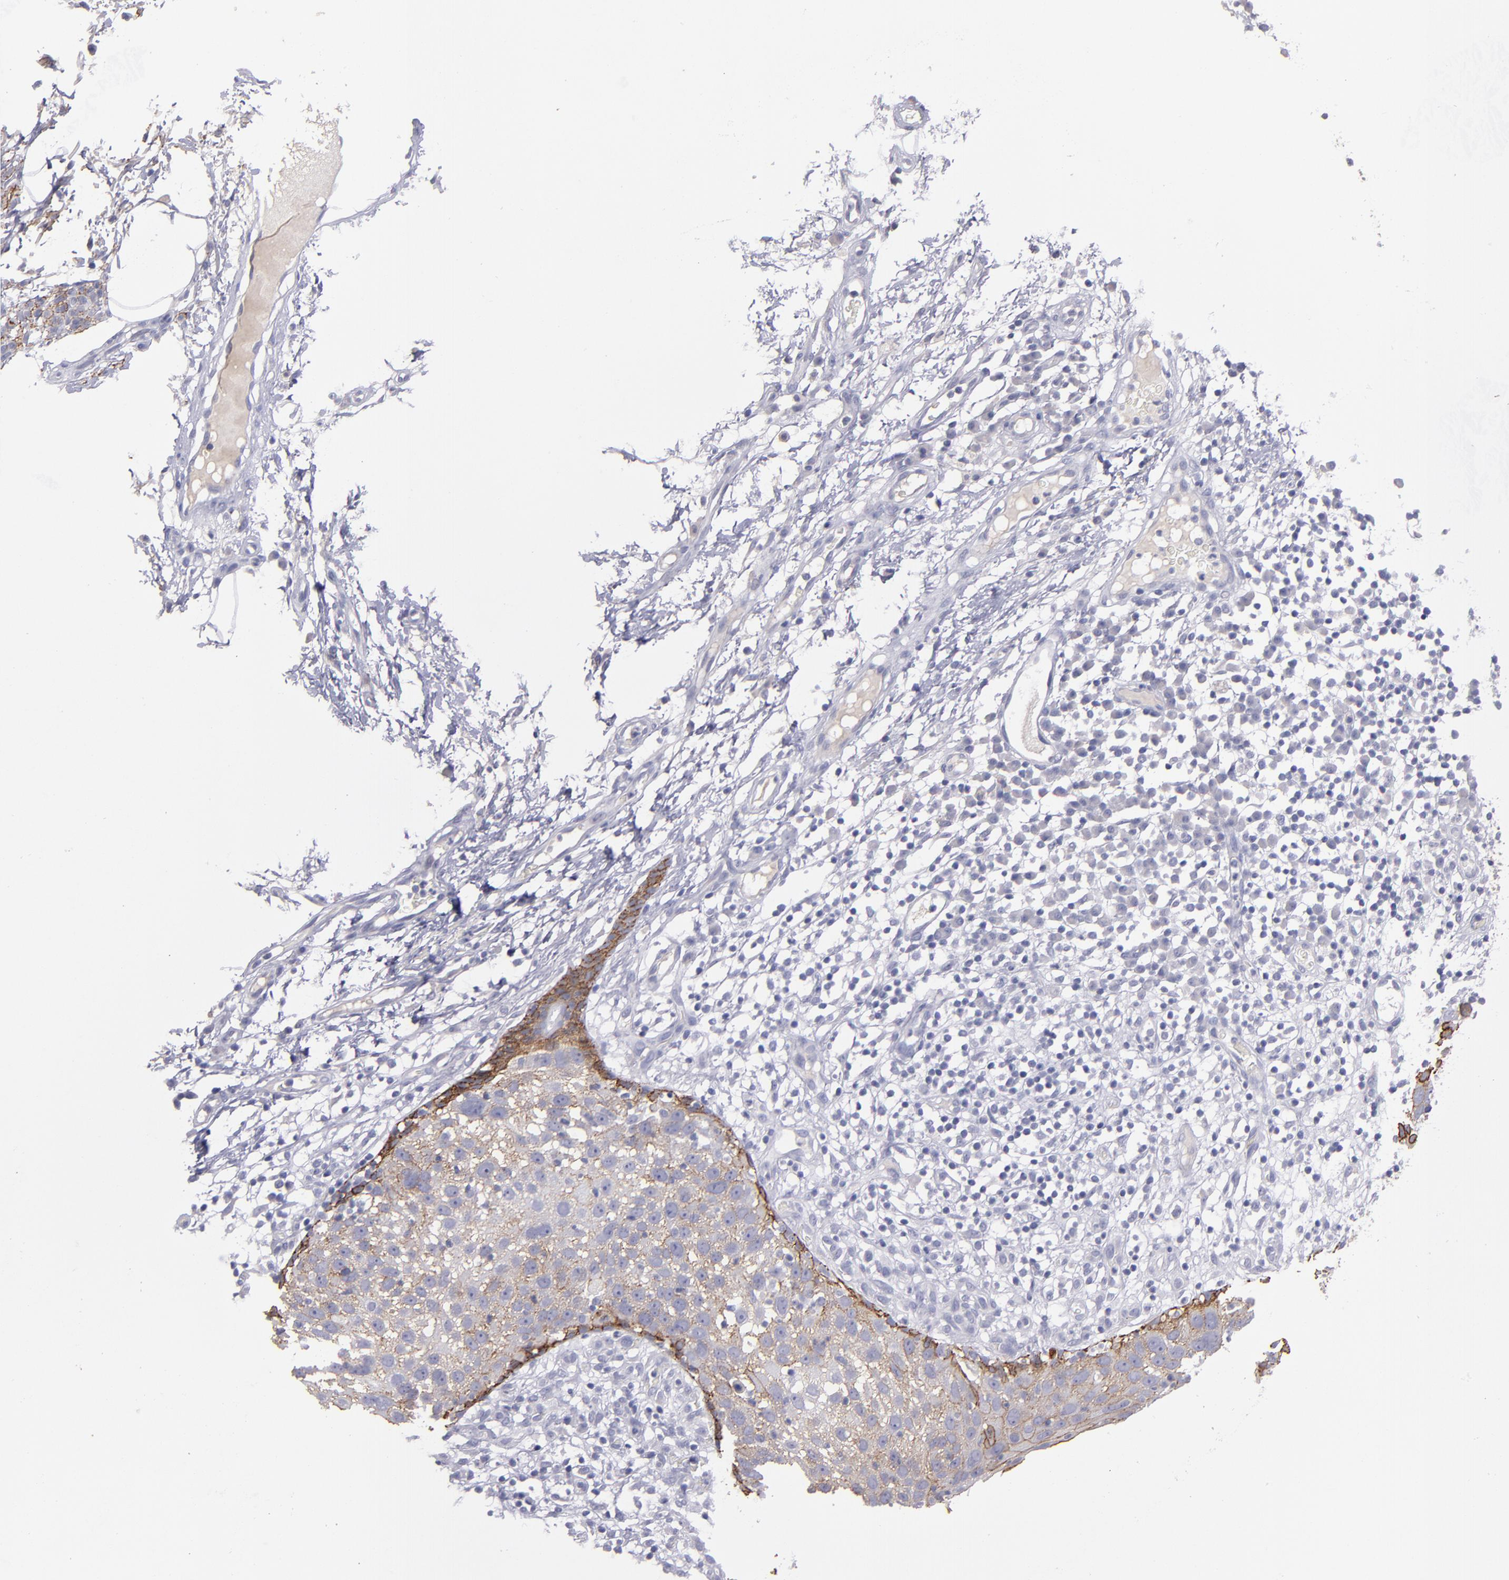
{"staining": {"intensity": "moderate", "quantity": ">75%", "location": "cytoplasmic/membranous"}, "tissue": "skin cancer", "cell_type": "Tumor cells", "image_type": "cancer", "snomed": [{"axis": "morphology", "description": "Squamous cell carcinoma, NOS"}, {"axis": "topography", "description": "Skin"}], "caption": "A brown stain shows moderate cytoplasmic/membranous expression of a protein in human skin cancer (squamous cell carcinoma) tumor cells.", "gene": "CDH3", "patient": {"sex": "male", "age": 87}}